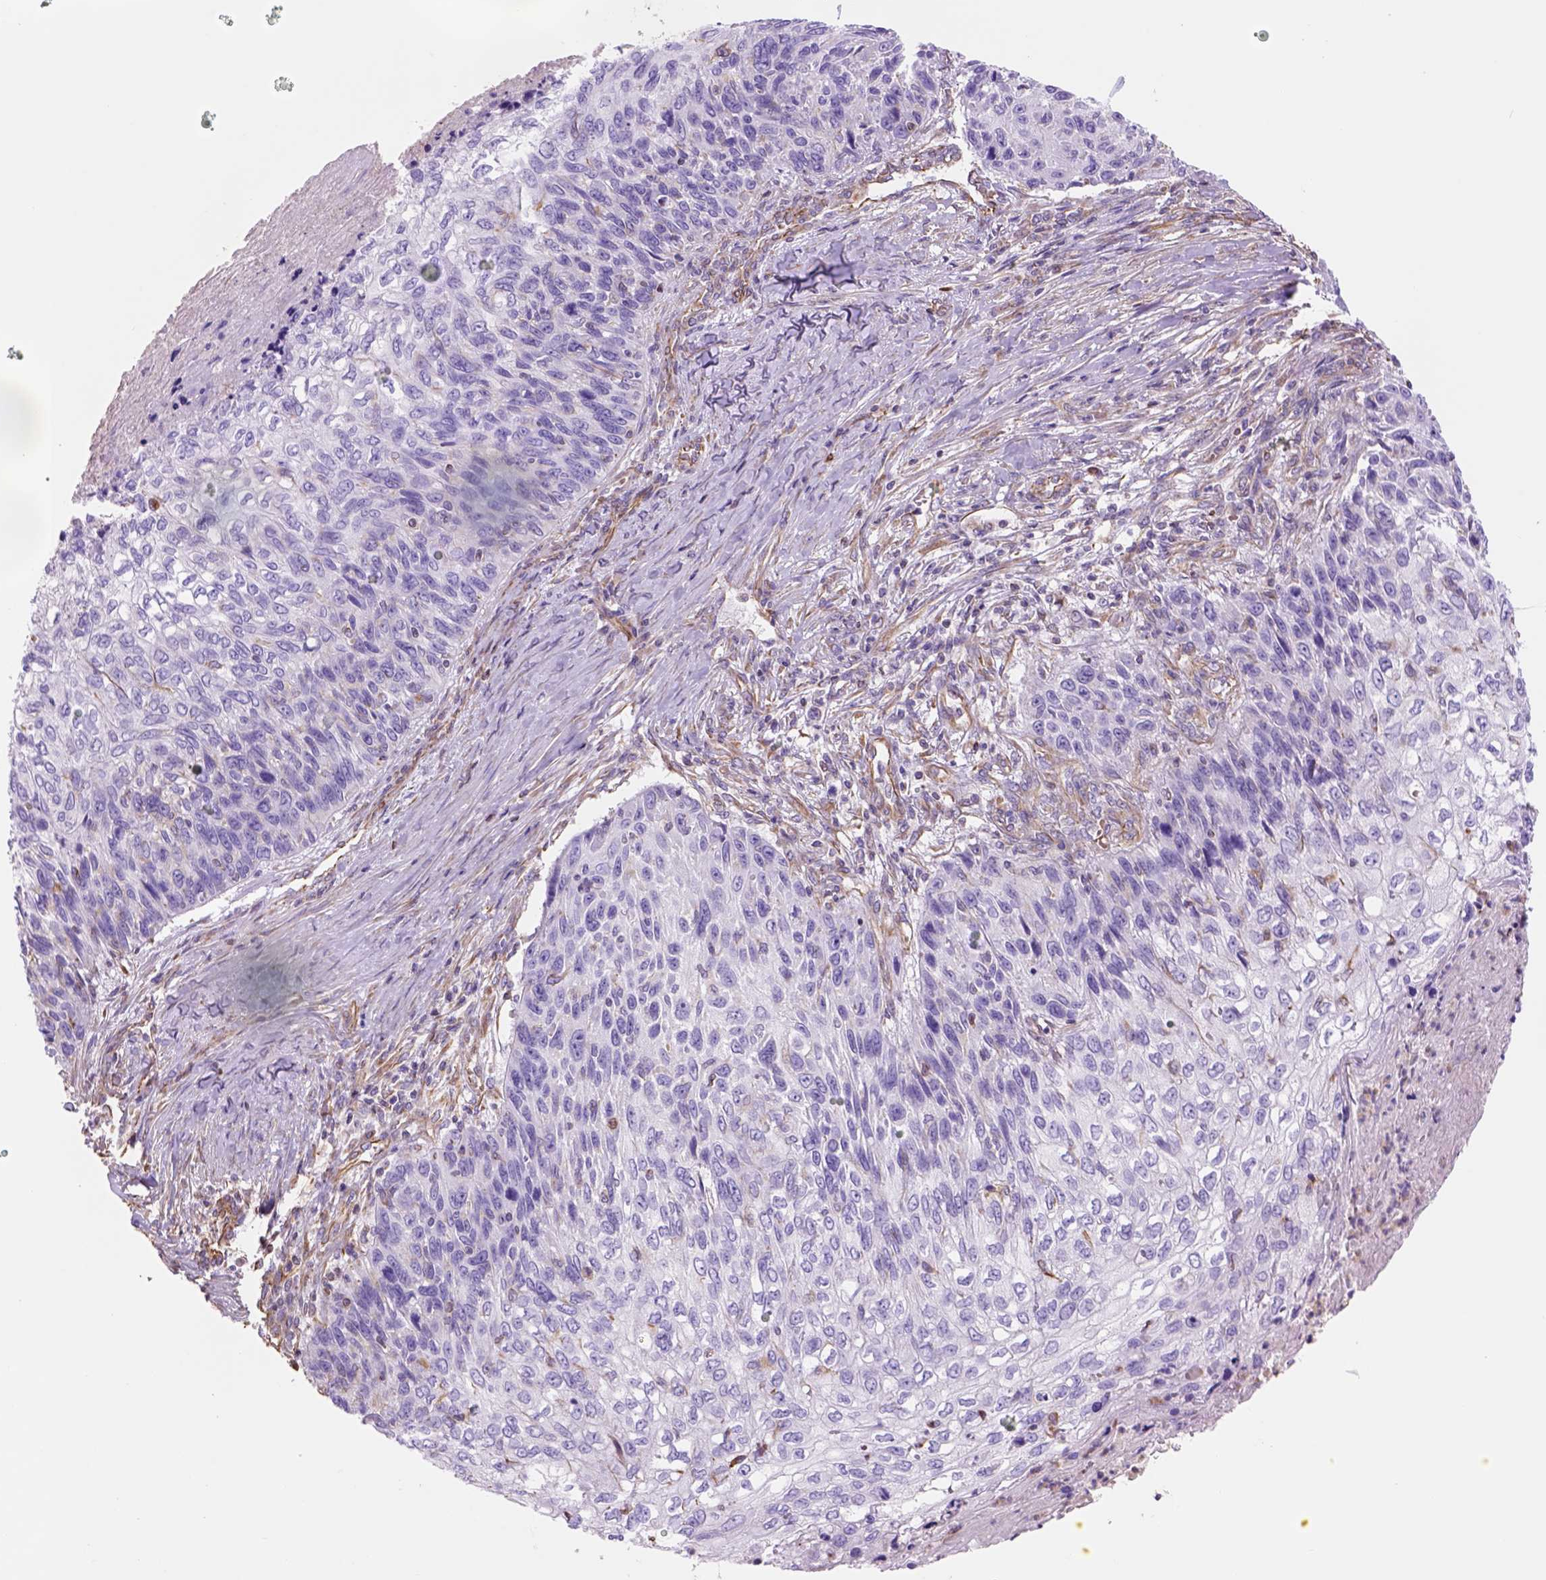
{"staining": {"intensity": "negative", "quantity": "none", "location": "none"}, "tissue": "skin cancer", "cell_type": "Tumor cells", "image_type": "cancer", "snomed": [{"axis": "morphology", "description": "Squamous cell carcinoma, NOS"}, {"axis": "topography", "description": "Skin"}], "caption": "Tumor cells are negative for brown protein staining in squamous cell carcinoma (skin).", "gene": "ZZZ3", "patient": {"sex": "male", "age": 92}}